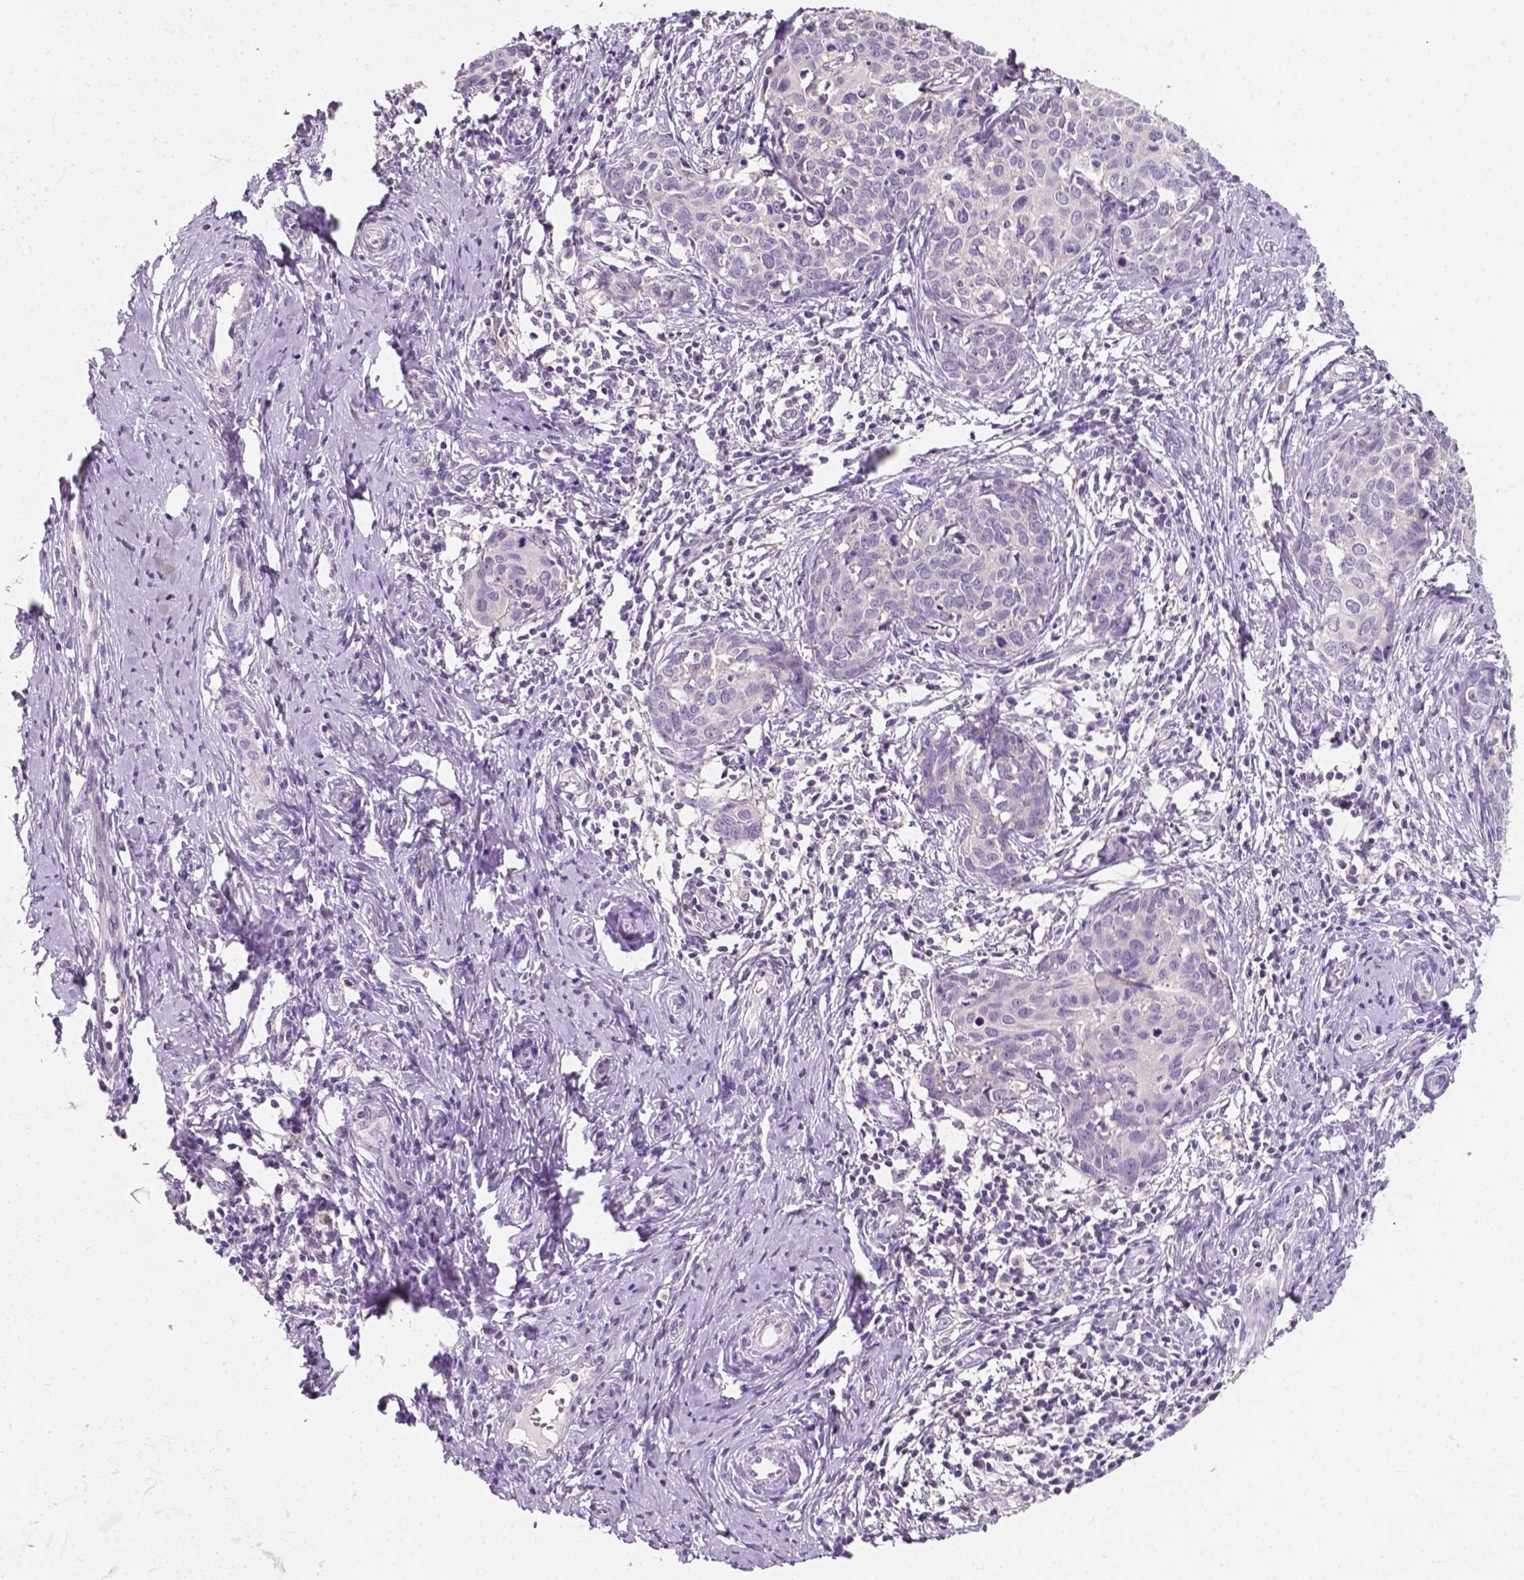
{"staining": {"intensity": "negative", "quantity": "none", "location": "none"}, "tissue": "cervical cancer", "cell_type": "Tumor cells", "image_type": "cancer", "snomed": [{"axis": "morphology", "description": "Squamous cell carcinoma, NOS"}, {"axis": "topography", "description": "Cervix"}], "caption": "A high-resolution micrograph shows IHC staining of cervical cancer, which reveals no significant staining in tumor cells.", "gene": "EGFR", "patient": {"sex": "female", "age": 62}}